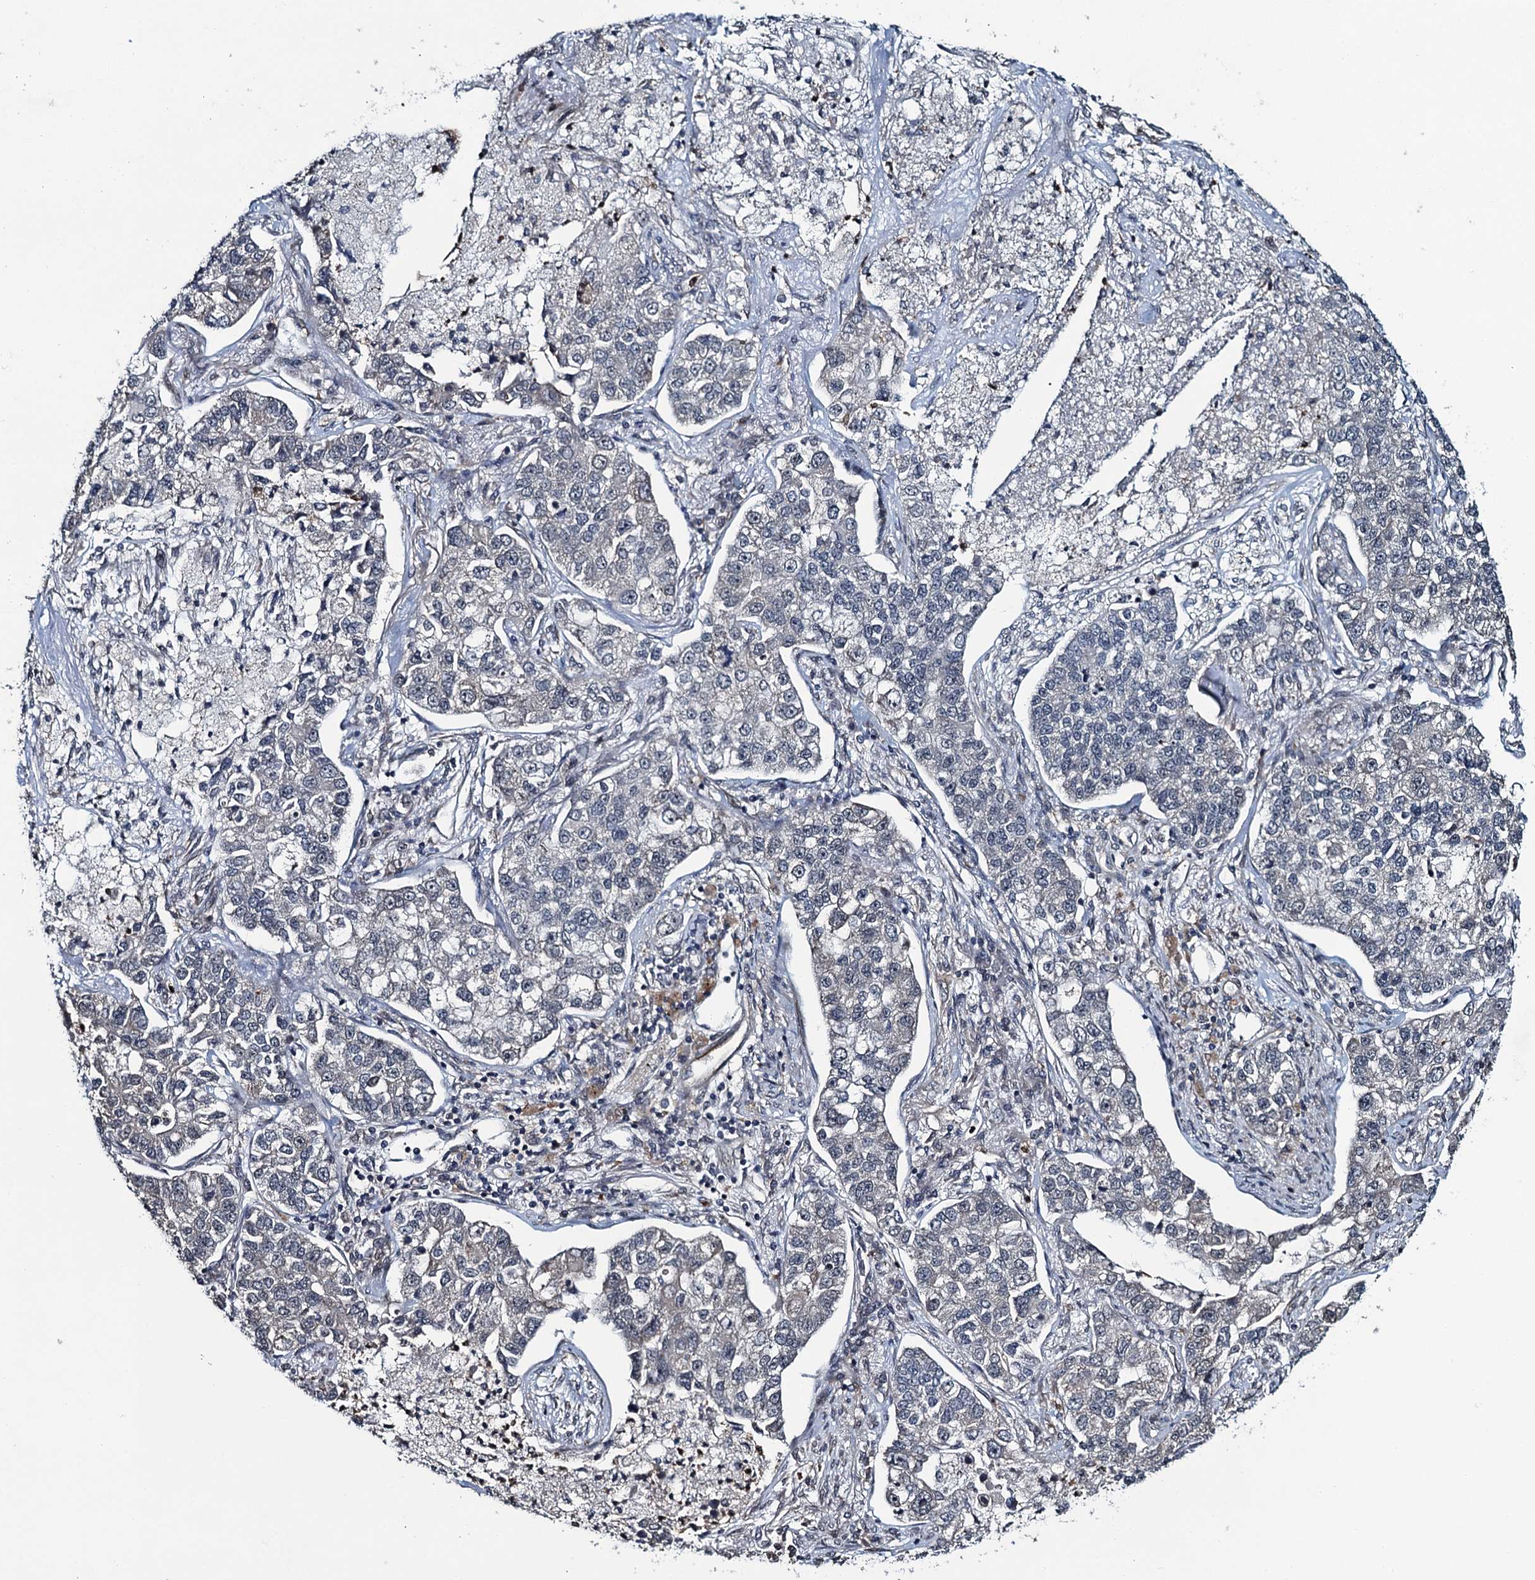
{"staining": {"intensity": "negative", "quantity": "none", "location": "none"}, "tissue": "lung cancer", "cell_type": "Tumor cells", "image_type": "cancer", "snomed": [{"axis": "morphology", "description": "Adenocarcinoma, NOS"}, {"axis": "topography", "description": "Lung"}], "caption": "Protein analysis of lung cancer (adenocarcinoma) shows no significant staining in tumor cells.", "gene": "WHAMM", "patient": {"sex": "male", "age": 49}}